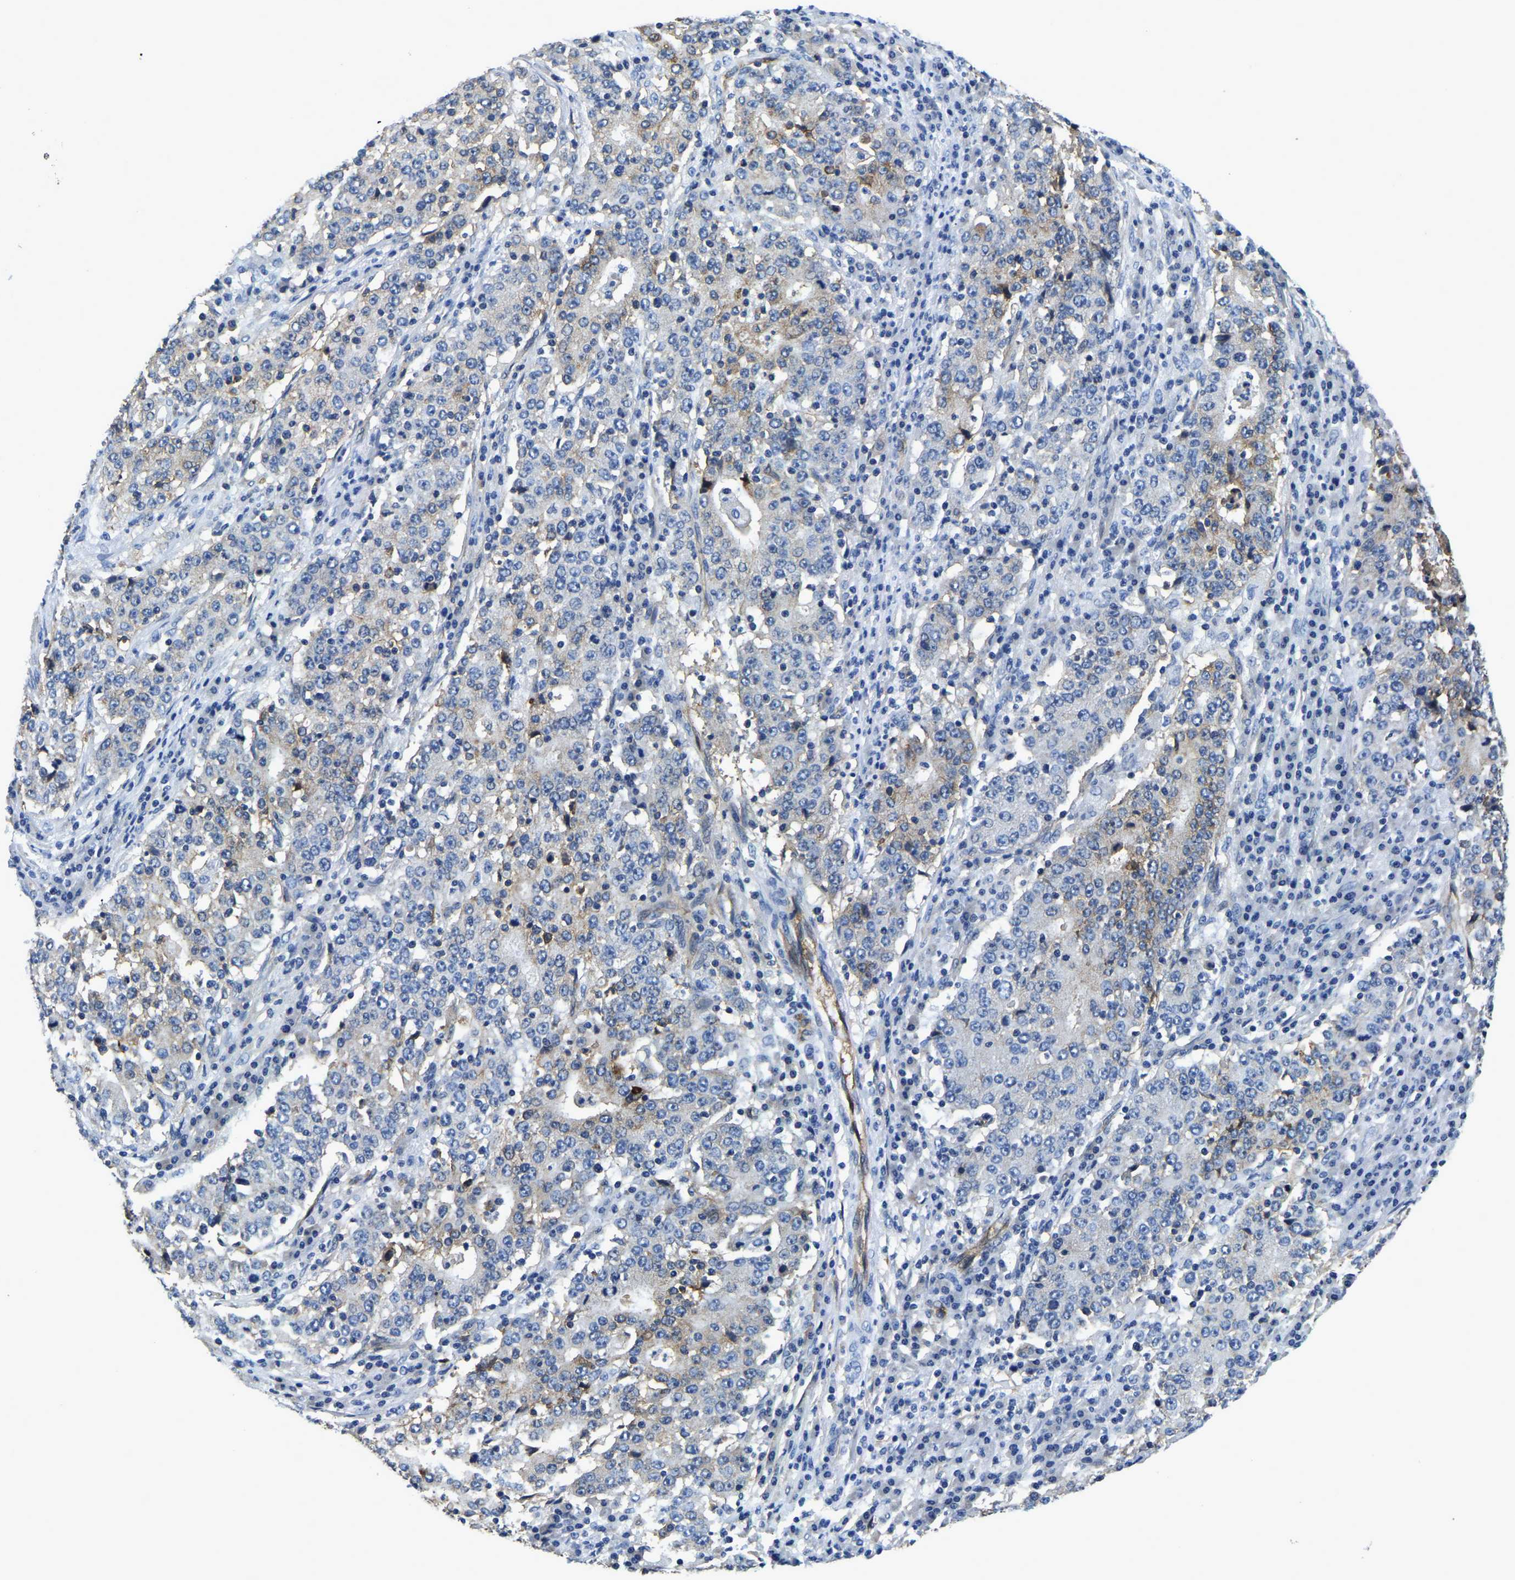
{"staining": {"intensity": "weak", "quantity": "<25%", "location": "cytoplasmic/membranous"}, "tissue": "stomach cancer", "cell_type": "Tumor cells", "image_type": "cancer", "snomed": [{"axis": "morphology", "description": "Adenocarcinoma, NOS"}, {"axis": "topography", "description": "Stomach"}], "caption": "DAB immunohistochemical staining of stomach adenocarcinoma exhibits no significant expression in tumor cells.", "gene": "ITGA2", "patient": {"sex": "male", "age": 59}}